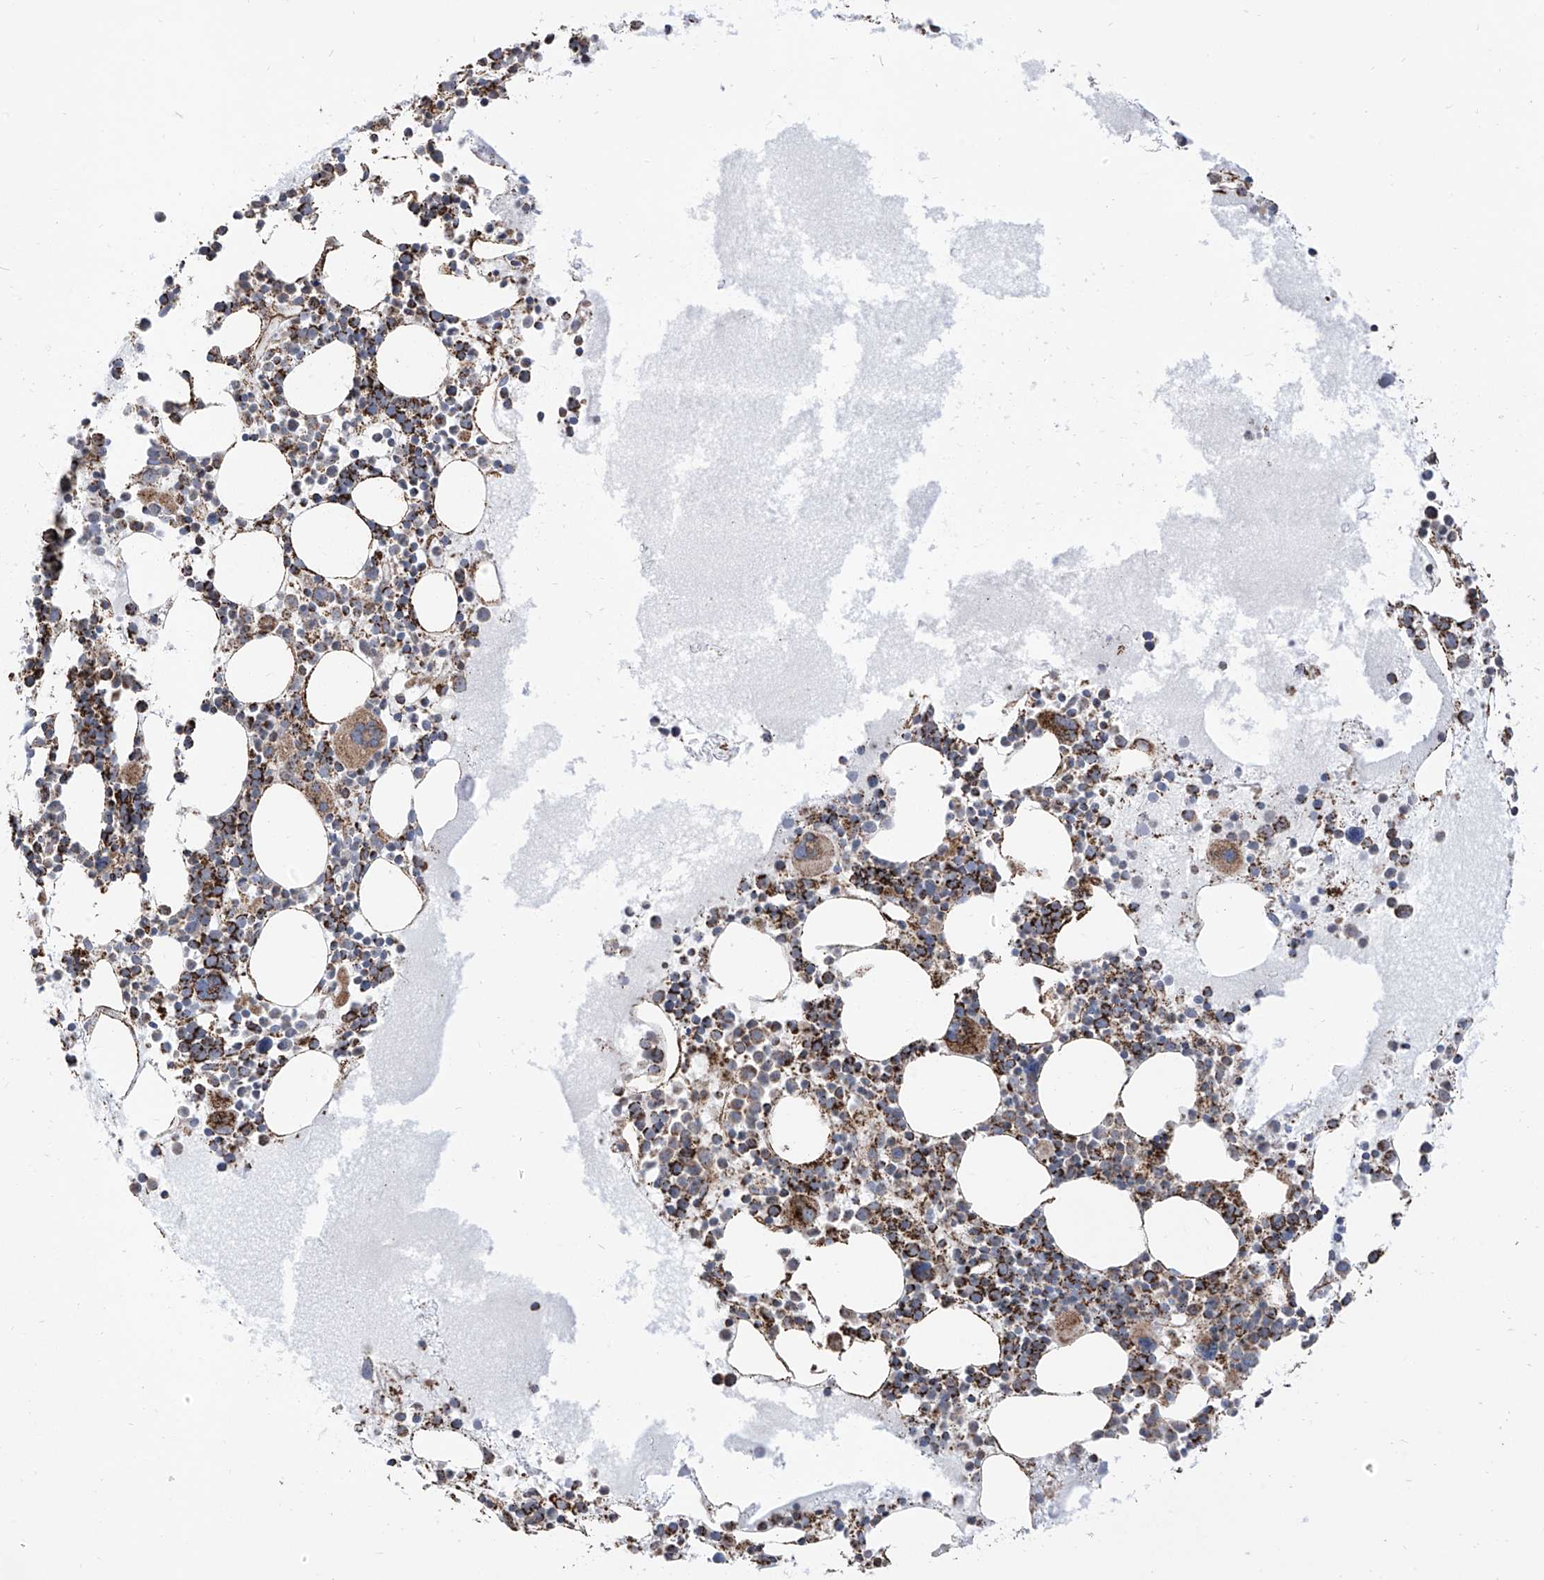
{"staining": {"intensity": "strong", "quantity": "25%-75%", "location": "cytoplasmic/membranous"}, "tissue": "bone marrow", "cell_type": "Hematopoietic cells", "image_type": "normal", "snomed": [{"axis": "morphology", "description": "Normal tissue, NOS"}, {"axis": "topography", "description": "Bone marrow"}], "caption": "The photomicrograph exhibits a brown stain indicating the presence of a protein in the cytoplasmic/membranous of hematopoietic cells in bone marrow.", "gene": "COX5B", "patient": {"sex": "female", "age": 62}}